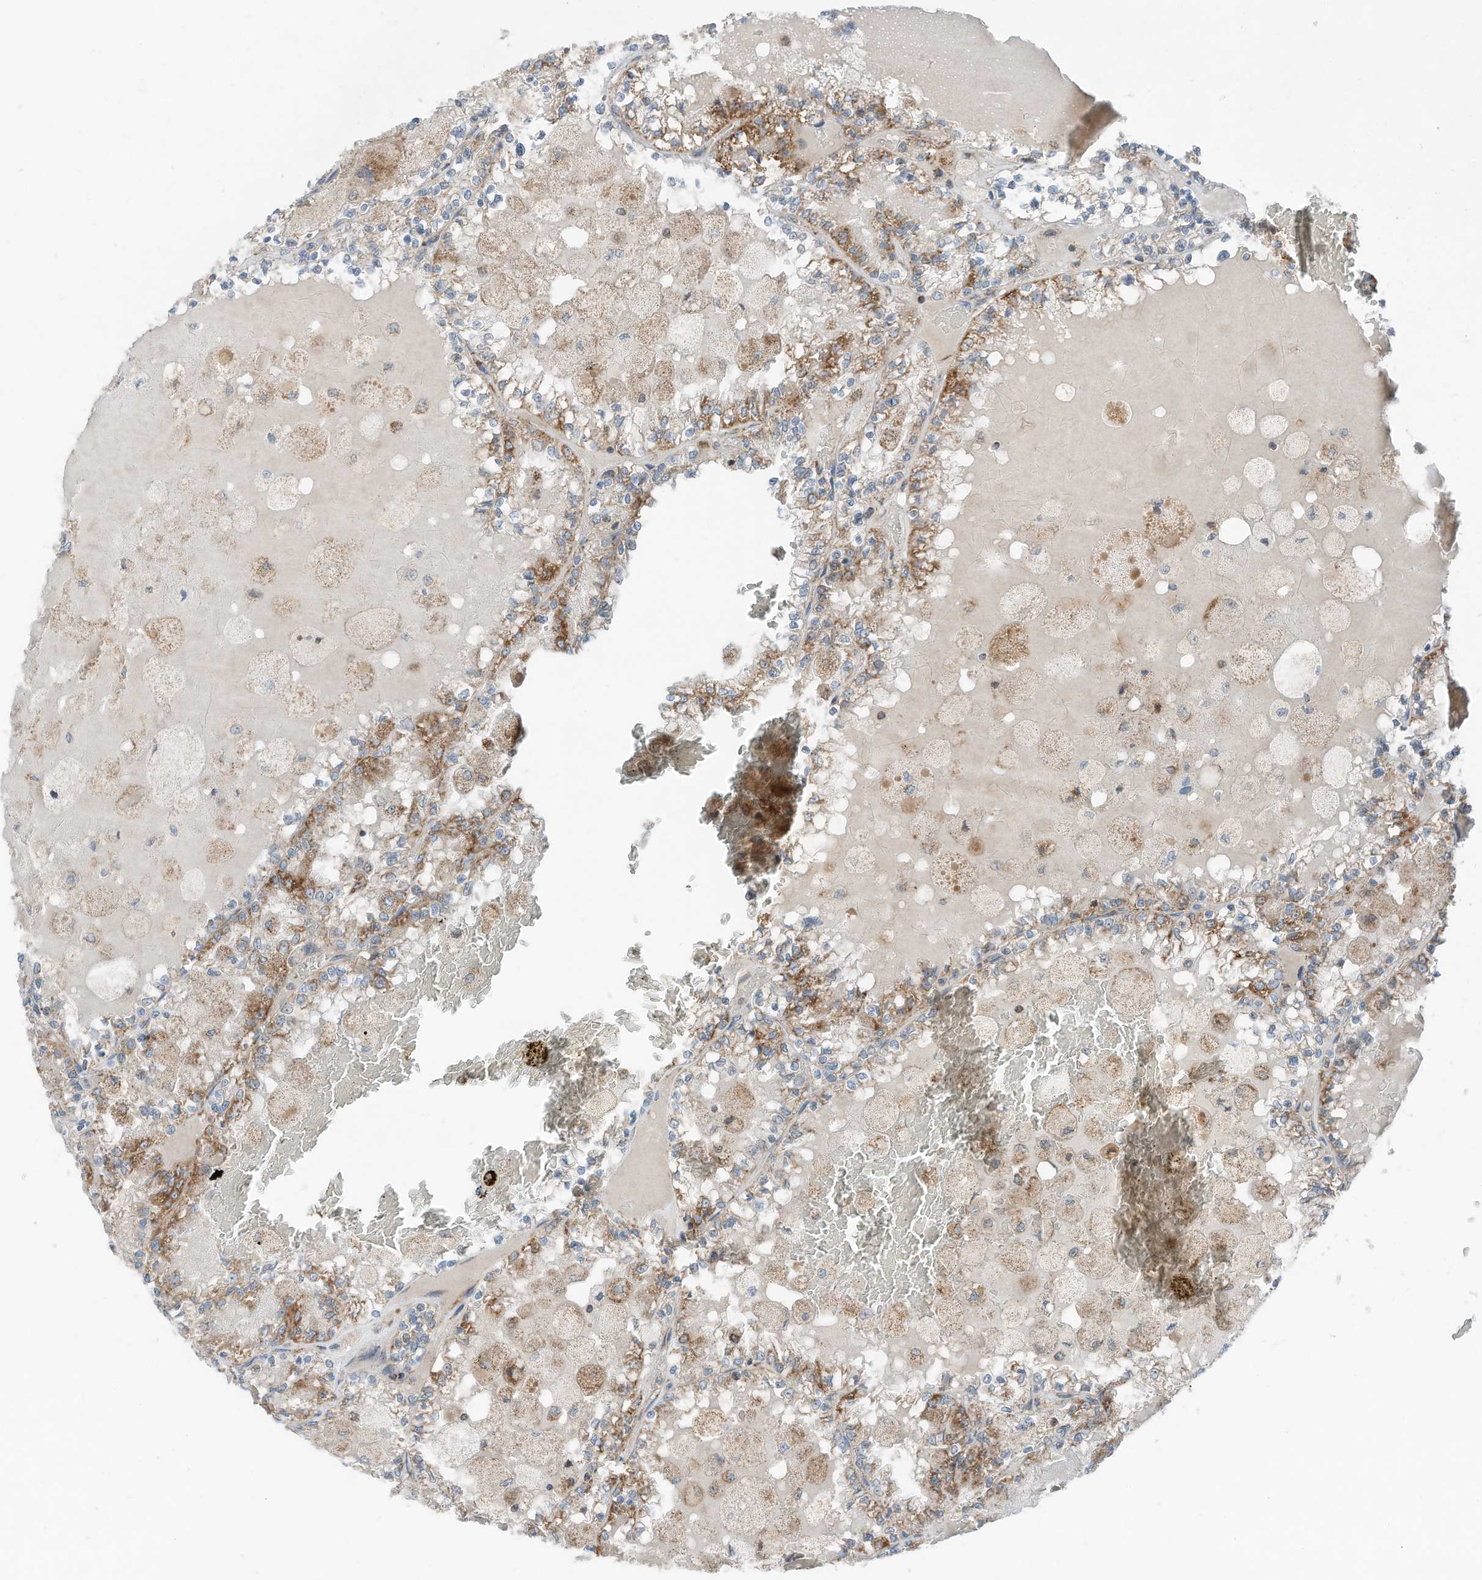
{"staining": {"intensity": "moderate", "quantity": ">75%", "location": "cytoplasmic/membranous"}, "tissue": "renal cancer", "cell_type": "Tumor cells", "image_type": "cancer", "snomed": [{"axis": "morphology", "description": "Adenocarcinoma, NOS"}, {"axis": "topography", "description": "Kidney"}], "caption": "IHC photomicrograph of adenocarcinoma (renal) stained for a protein (brown), which demonstrates medium levels of moderate cytoplasmic/membranous expression in approximately >75% of tumor cells.", "gene": "RMND1", "patient": {"sex": "female", "age": 56}}